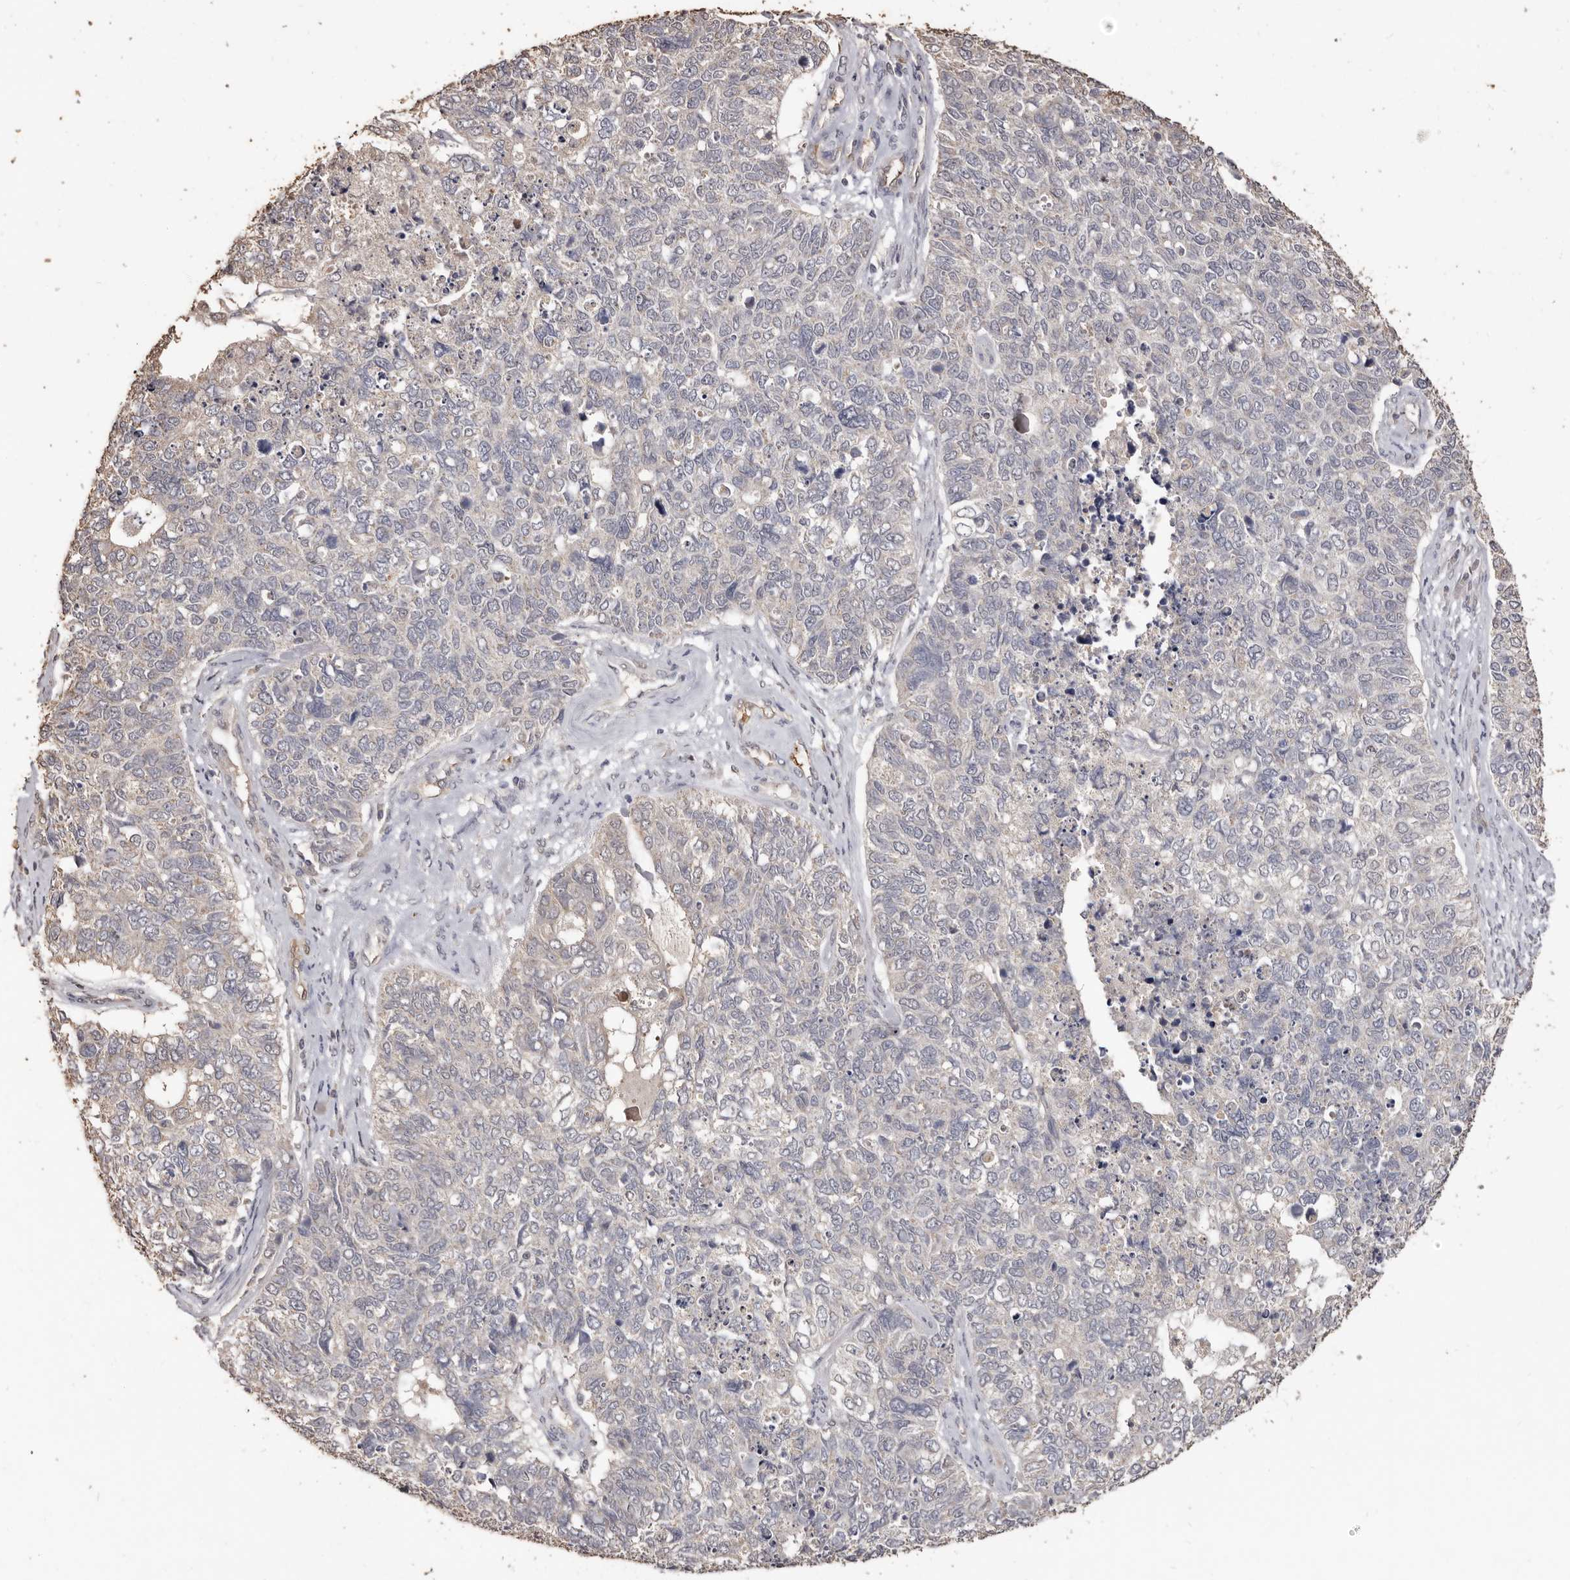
{"staining": {"intensity": "negative", "quantity": "none", "location": "none"}, "tissue": "cervical cancer", "cell_type": "Tumor cells", "image_type": "cancer", "snomed": [{"axis": "morphology", "description": "Squamous cell carcinoma, NOS"}, {"axis": "topography", "description": "Cervix"}], "caption": "A histopathology image of cervical cancer (squamous cell carcinoma) stained for a protein reveals no brown staining in tumor cells.", "gene": "INAVA", "patient": {"sex": "female", "age": 63}}